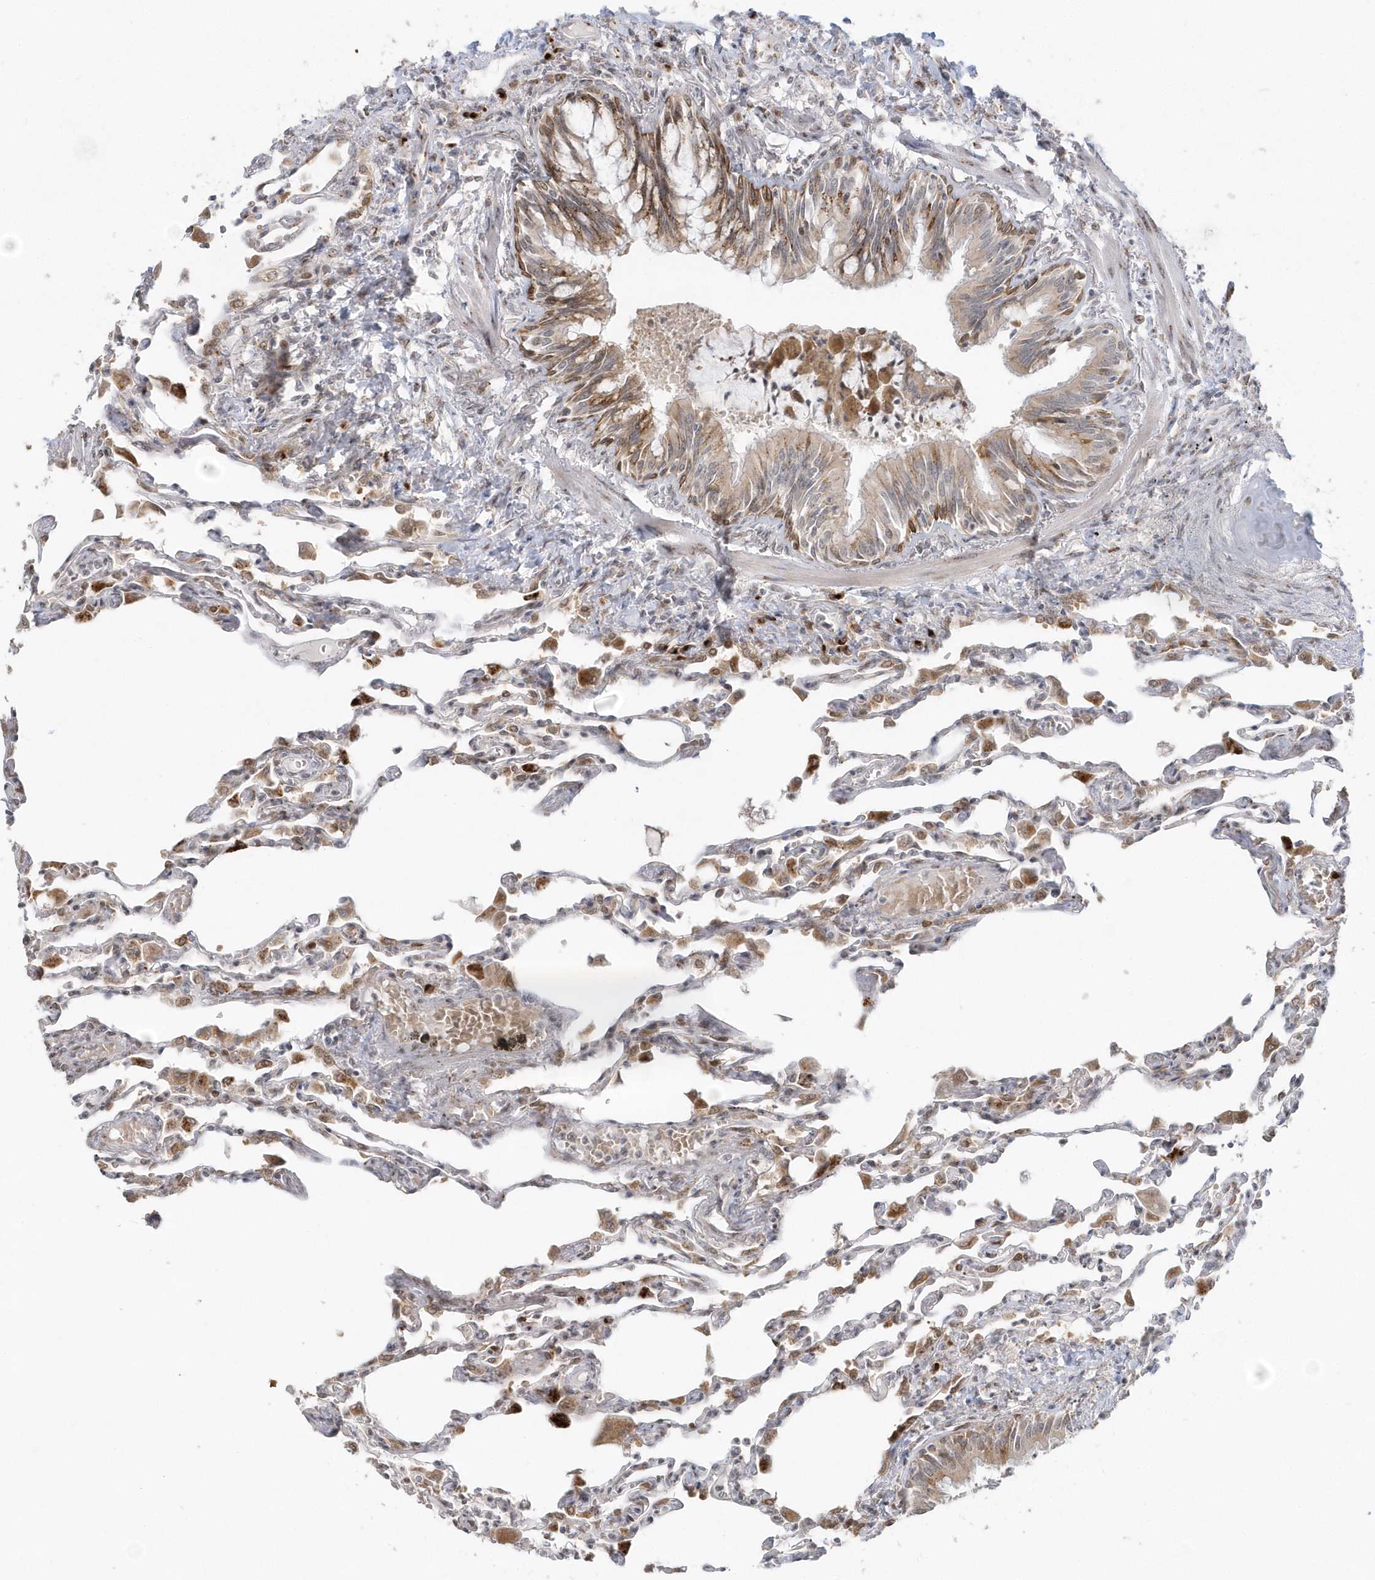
{"staining": {"intensity": "moderate", "quantity": "<25%", "location": "cytoplasmic/membranous"}, "tissue": "lung", "cell_type": "Alveolar cells", "image_type": "normal", "snomed": [{"axis": "morphology", "description": "Normal tissue, NOS"}, {"axis": "topography", "description": "Bronchus"}, {"axis": "topography", "description": "Lung"}], "caption": "Lung stained for a protein (brown) displays moderate cytoplasmic/membranous positive expression in approximately <25% of alveolar cells.", "gene": "DHFR", "patient": {"sex": "female", "age": 49}}